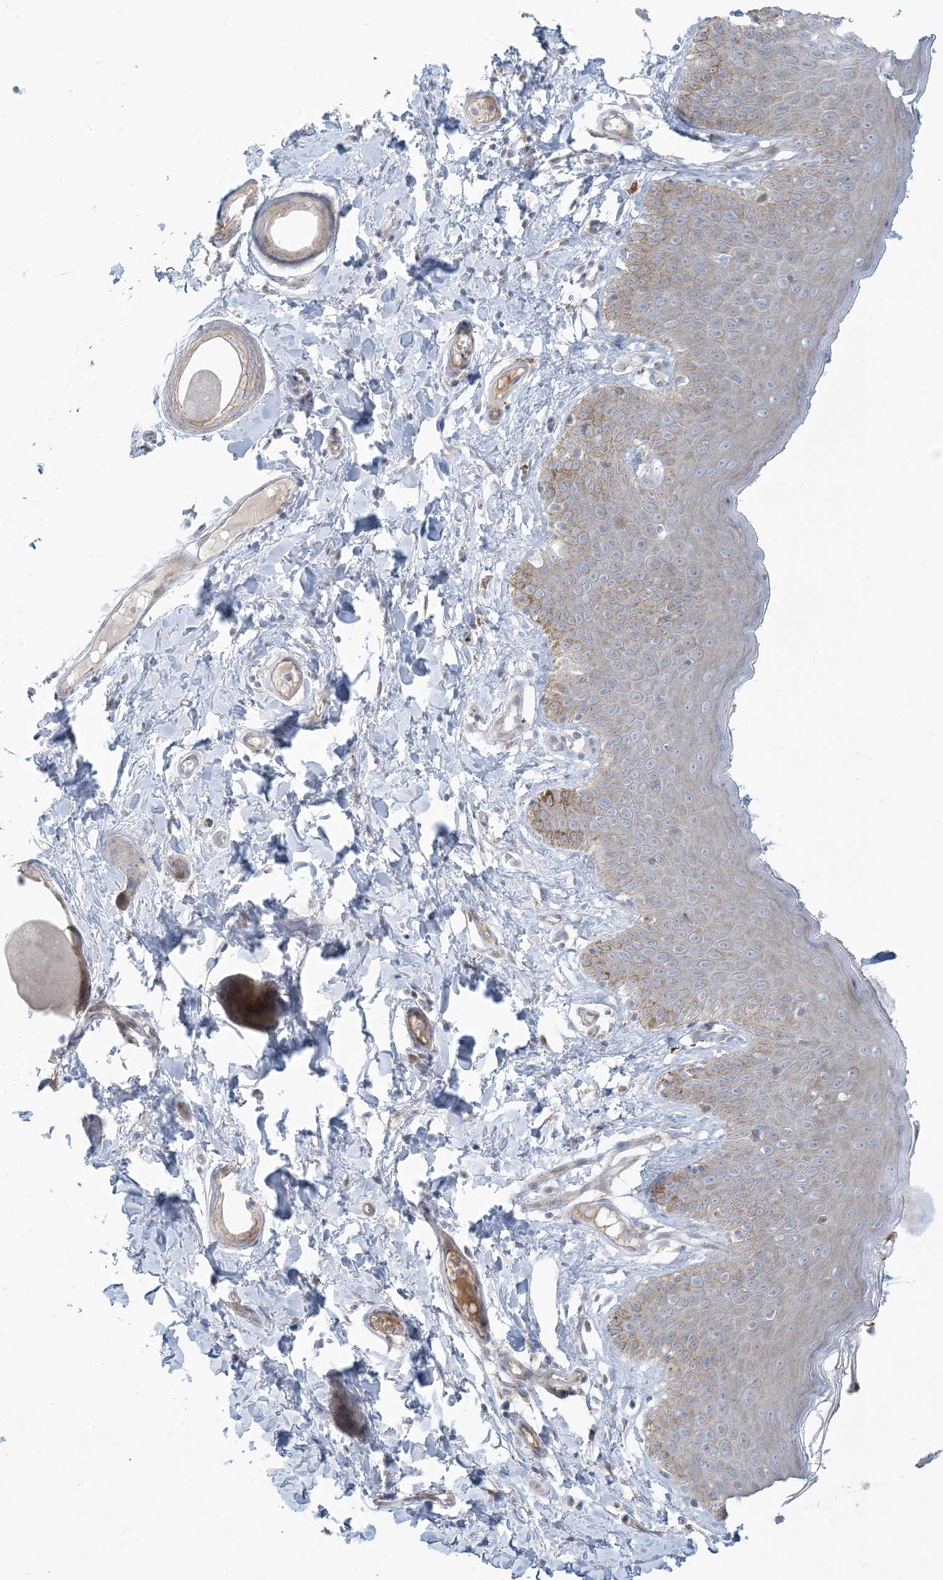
{"staining": {"intensity": "weak", "quantity": "25%-75%", "location": "cytoplasmic/membranous"}, "tissue": "skin", "cell_type": "Epidermal cells", "image_type": "normal", "snomed": [{"axis": "morphology", "description": "Normal tissue, NOS"}, {"axis": "topography", "description": "Vulva"}], "caption": "Normal skin was stained to show a protein in brown. There is low levels of weak cytoplasmic/membranous staining in approximately 25%-75% of epidermal cells. (DAB IHC with brightfield microscopy, high magnification).", "gene": "AFTPH", "patient": {"sex": "female", "age": 66}}